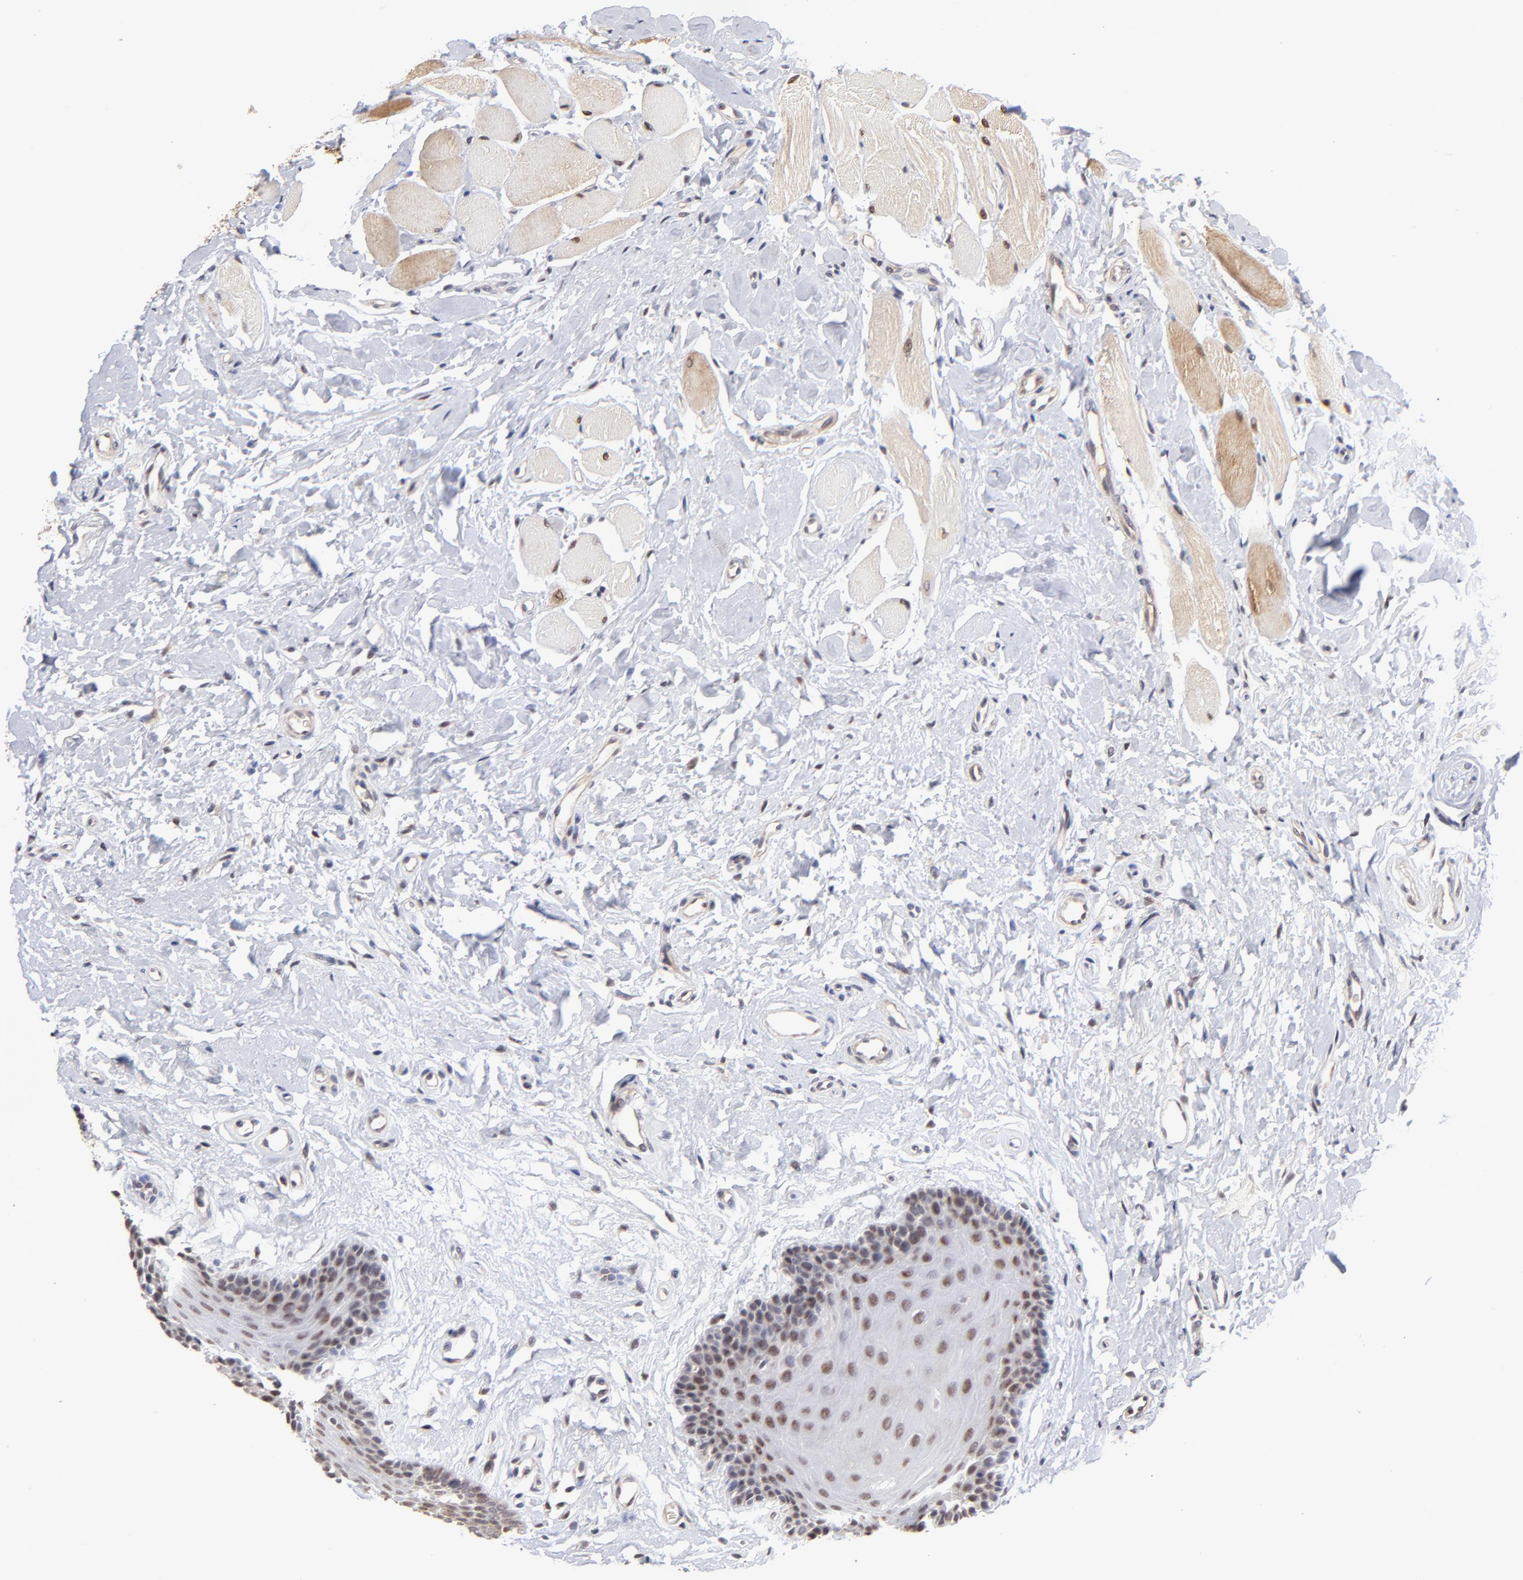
{"staining": {"intensity": "weak", "quantity": "25%-75%", "location": "nuclear"}, "tissue": "oral mucosa", "cell_type": "Squamous epithelial cells", "image_type": "normal", "snomed": [{"axis": "morphology", "description": "Normal tissue, NOS"}, {"axis": "topography", "description": "Oral tissue"}], "caption": "The micrograph displays staining of benign oral mucosa, revealing weak nuclear protein positivity (brown color) within squamous epithelial cells. (Brightfield microscopy of DAB IHC at high magnification).", "gene": "PSMC4", "patient": {"sex": "male", "age": 62}}